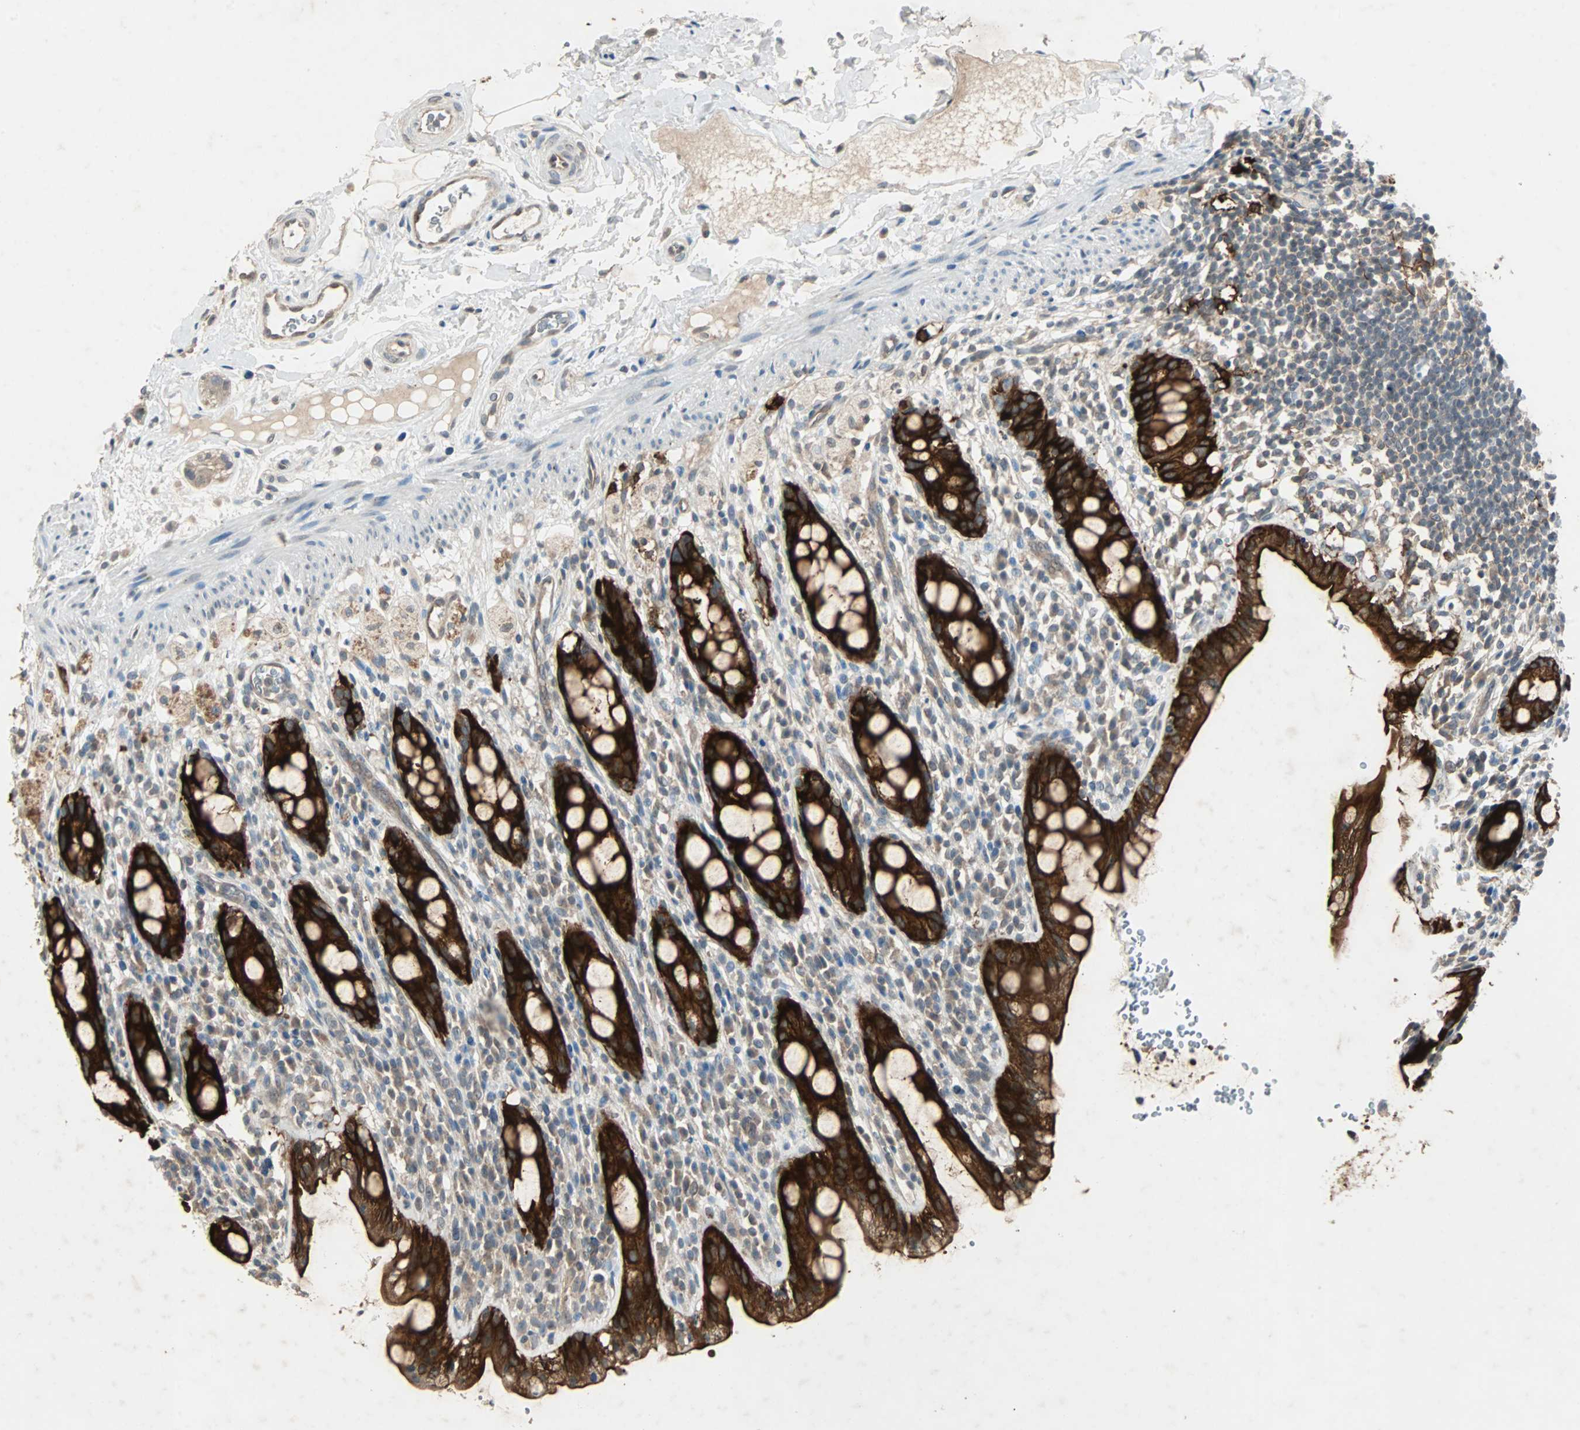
{"staining": {"intensity": "strong", "quantity": ">75%", "location": "cytoplasmic/membranous"}, "tissue": "rectum", "cell_type": "Glandular cells", "image_type": "normal", "snomed": [{"axis": "morphology", "description": "Normal tissue, NOS"}, {"axis": "topography", "description": "Rectum"}], "caption": "Immunohistochemical staining of unremarkable rectum exhibits high levels of strong cytoplasmic/membranous expression in approximately >75% of glandular cells. (DAB = brown stain, brightfield microscopy at high magnification).", "gene": "CMC2", "patient": {"sex": "male", "age": 44}}